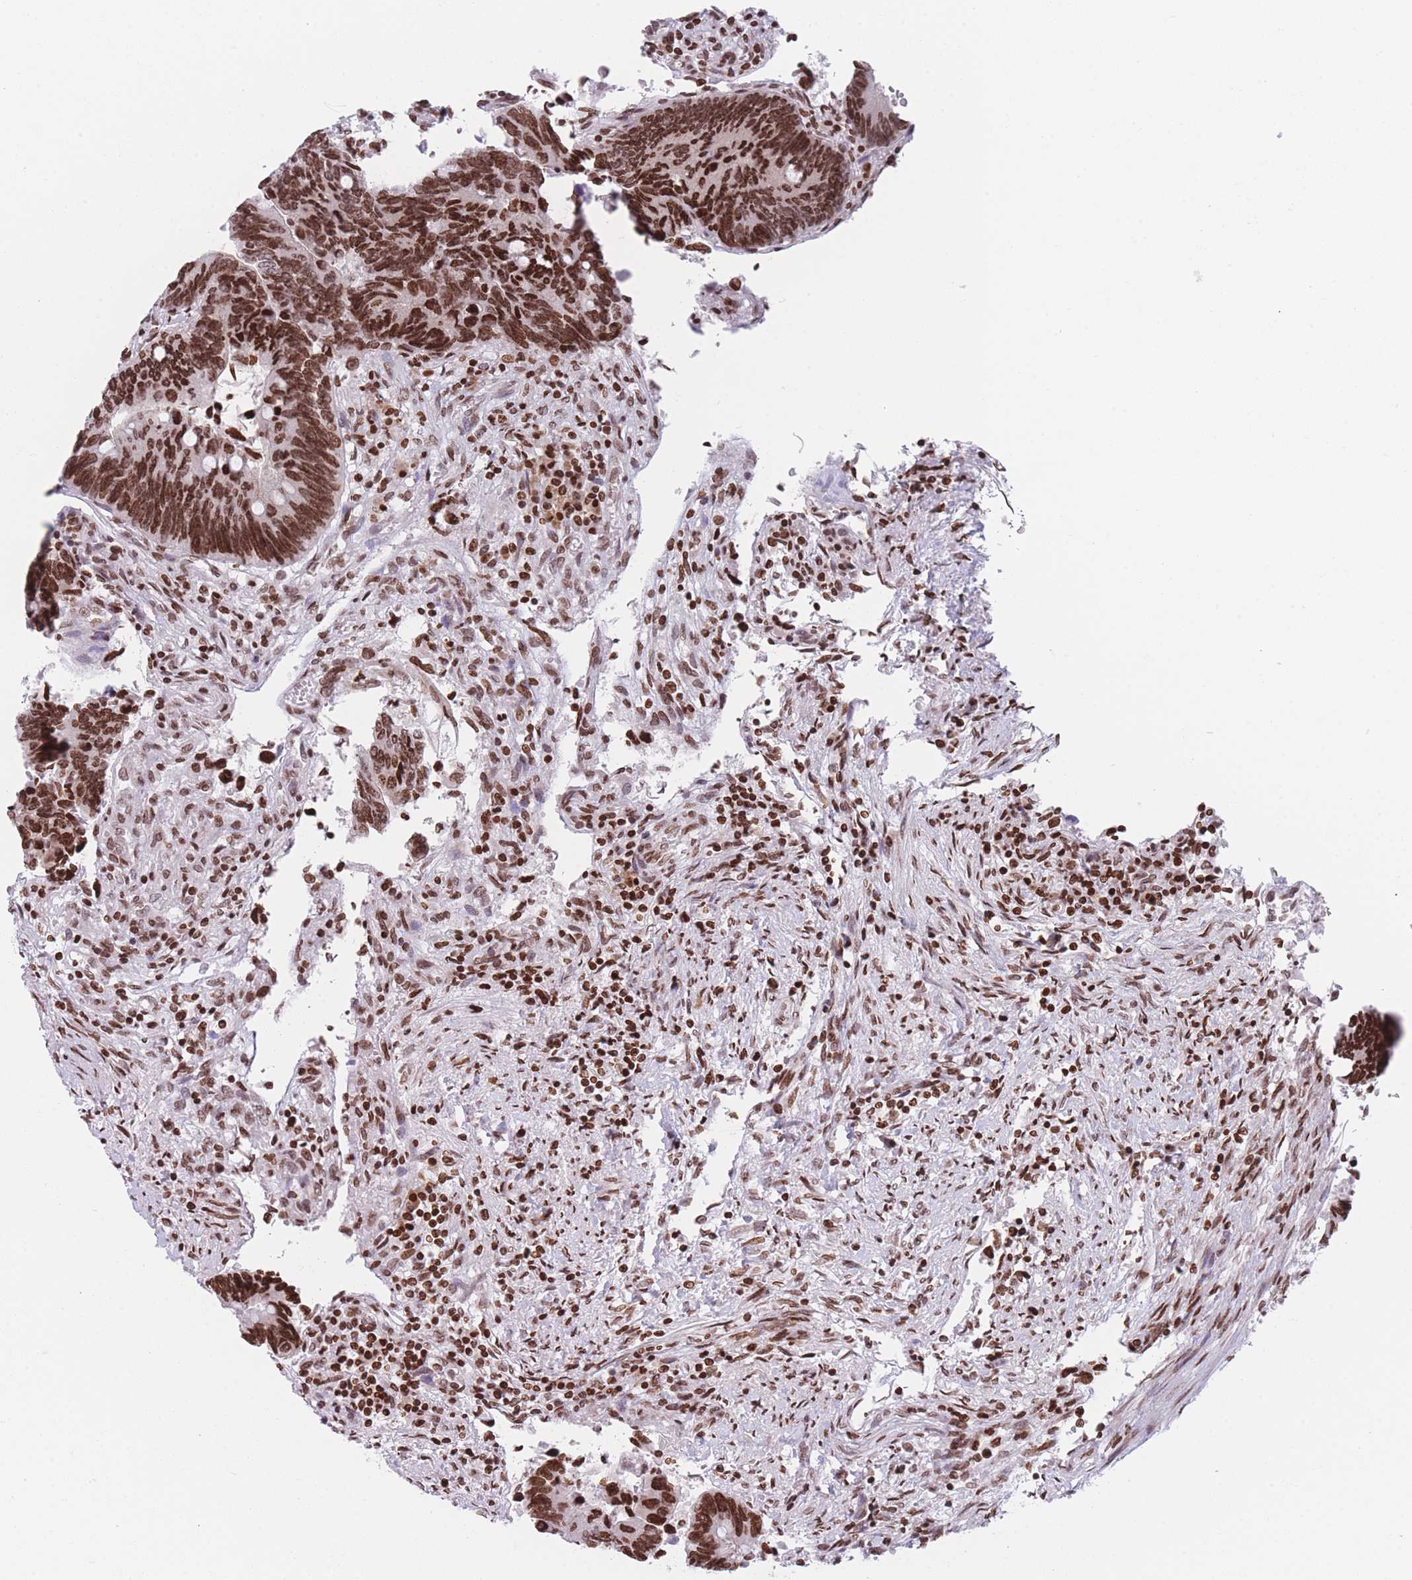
{"staining": {"intensity": "strong", "quantity": ">75%", "location": "nuclear"}, "tissue": "colorectal cancer", "cell_type": "Tumor cells", "image_type": "cancer", "snomed": [{"axis": "morphology", "description": "Adenocarcinoma, NOS"}, {"axis": "topography", "description": "Colon"}], "caption": "Brown immunohistochemical staining in human adenocarcinoma (colorectal) exhibits strong nuclear staining in about >75% of tumor cells.", "gene": "AK9", "patient": {"sex": "male", "age": 87}}